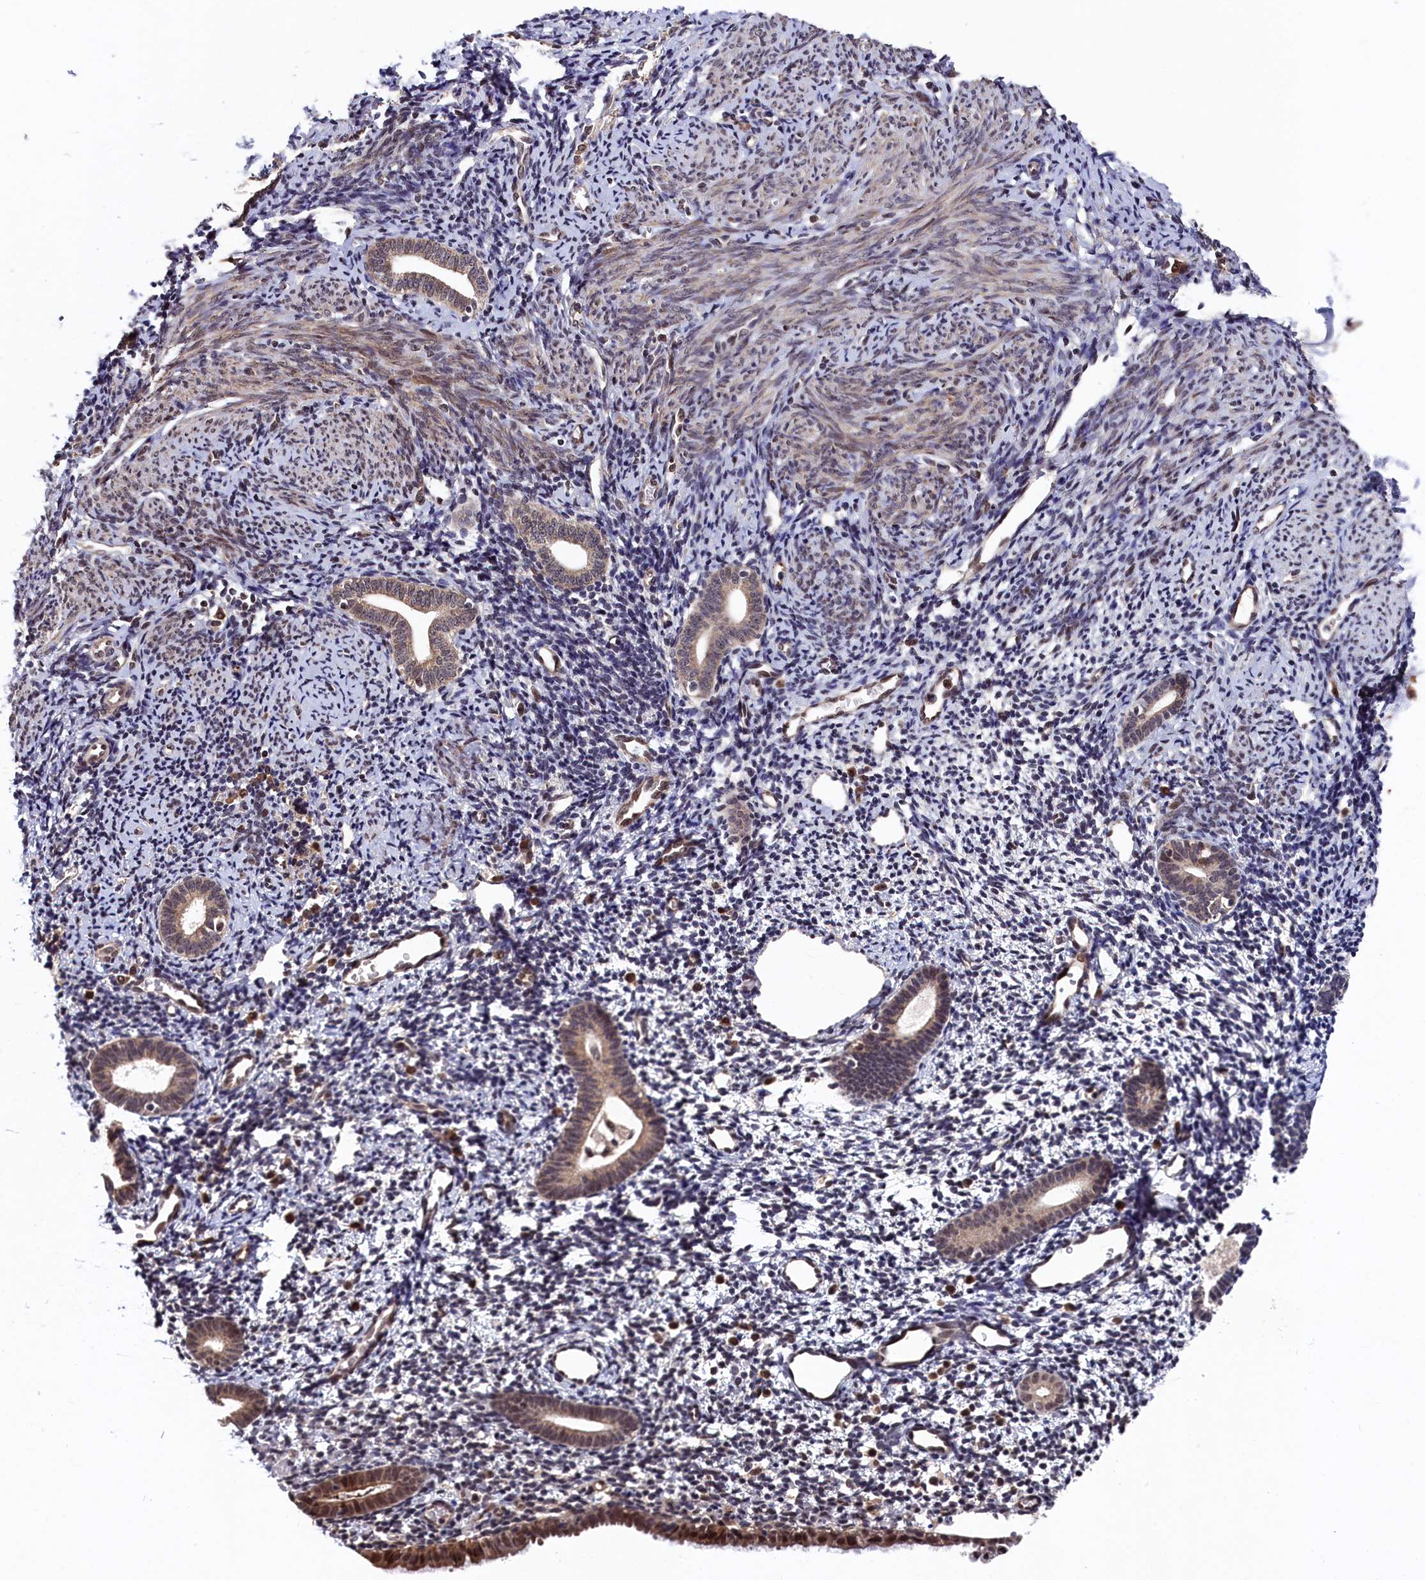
{"staining": {"intensity": "moderate", "quantity": ">75%", "location": "cytoplasmic/membranous"}, "tissue": "endometrium", "cell_type": "Cells in endometrial stroma", "image_type": "normal", "snomed": [{"axis": "morphology", "description": "Normal tissue, NOS"}, {"axis": "topography", "description": "Endometrium"}], "caption": "A brown stain highlights moderate cytoplasmic/membranous staining of a protein in cells in endometrial stroma of normal human endometrium. Immunohistochemistry stains the protein of interest in brown and the nuclei are stained blue.", "gene": "CLPX", "patient": {"sex": "female", "age": 56}}